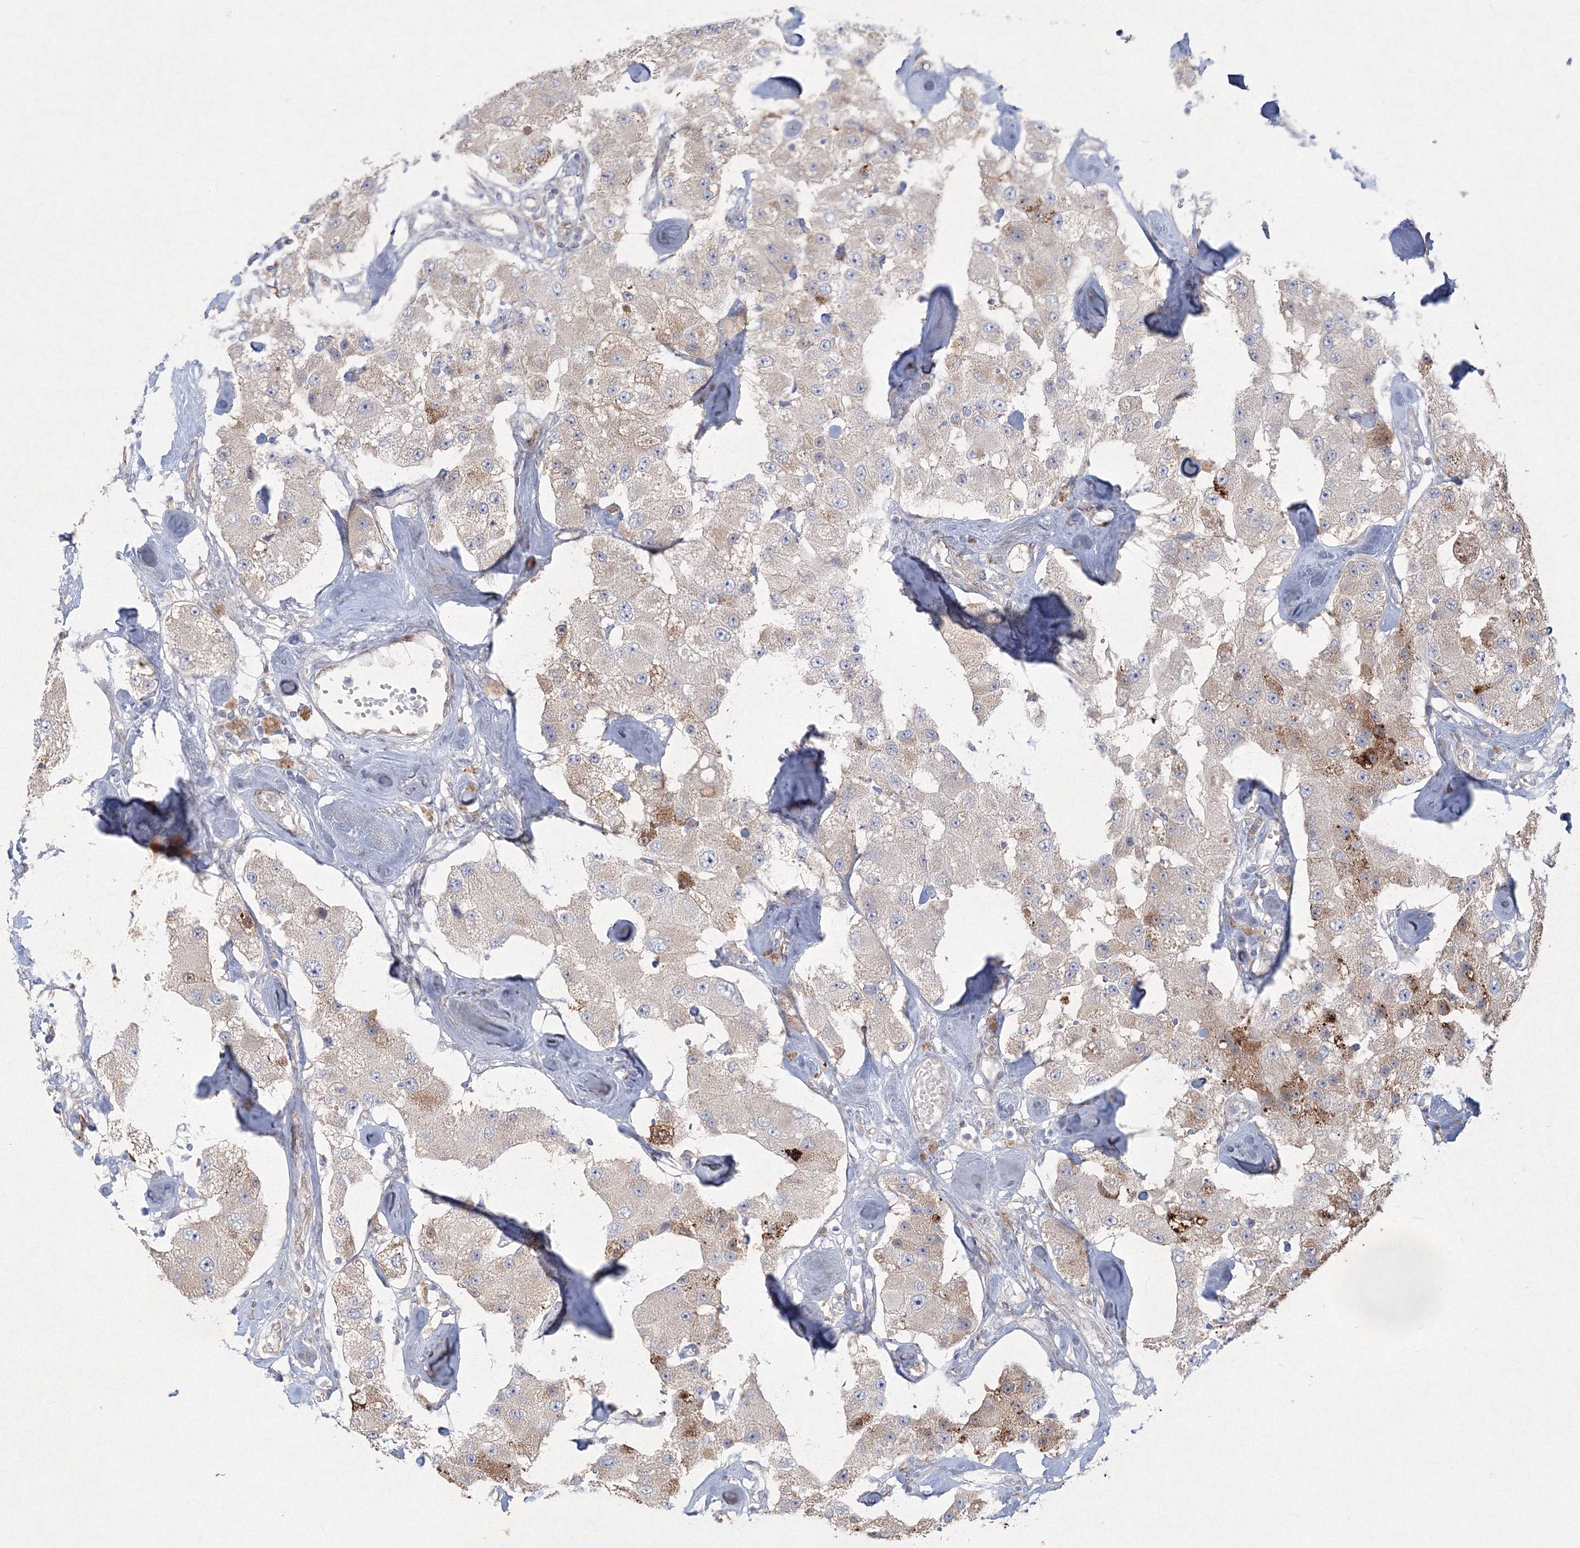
{"staining": {"intensity": "moderate", "quantity": "25%-75%", "location": "cytoplasmic/membranous"}, "tissue": "carcinoid", "cell_type": "Tumor cells", "image_type": "cancer", "snomed": [{"axis": "morphology", "description": "Carcinoid, malignant, NOS"}, {"axis": "topography", "description": "Pancreas"}], "caption": "Carcinoid (malignant) stained for a protein (brown) shows moderate cytoplasmic/membranous positive expression in approximately 25%-75% of tumor cells.", "gene": "WDR49", "patient": {"sex": "male", "age": 41}}